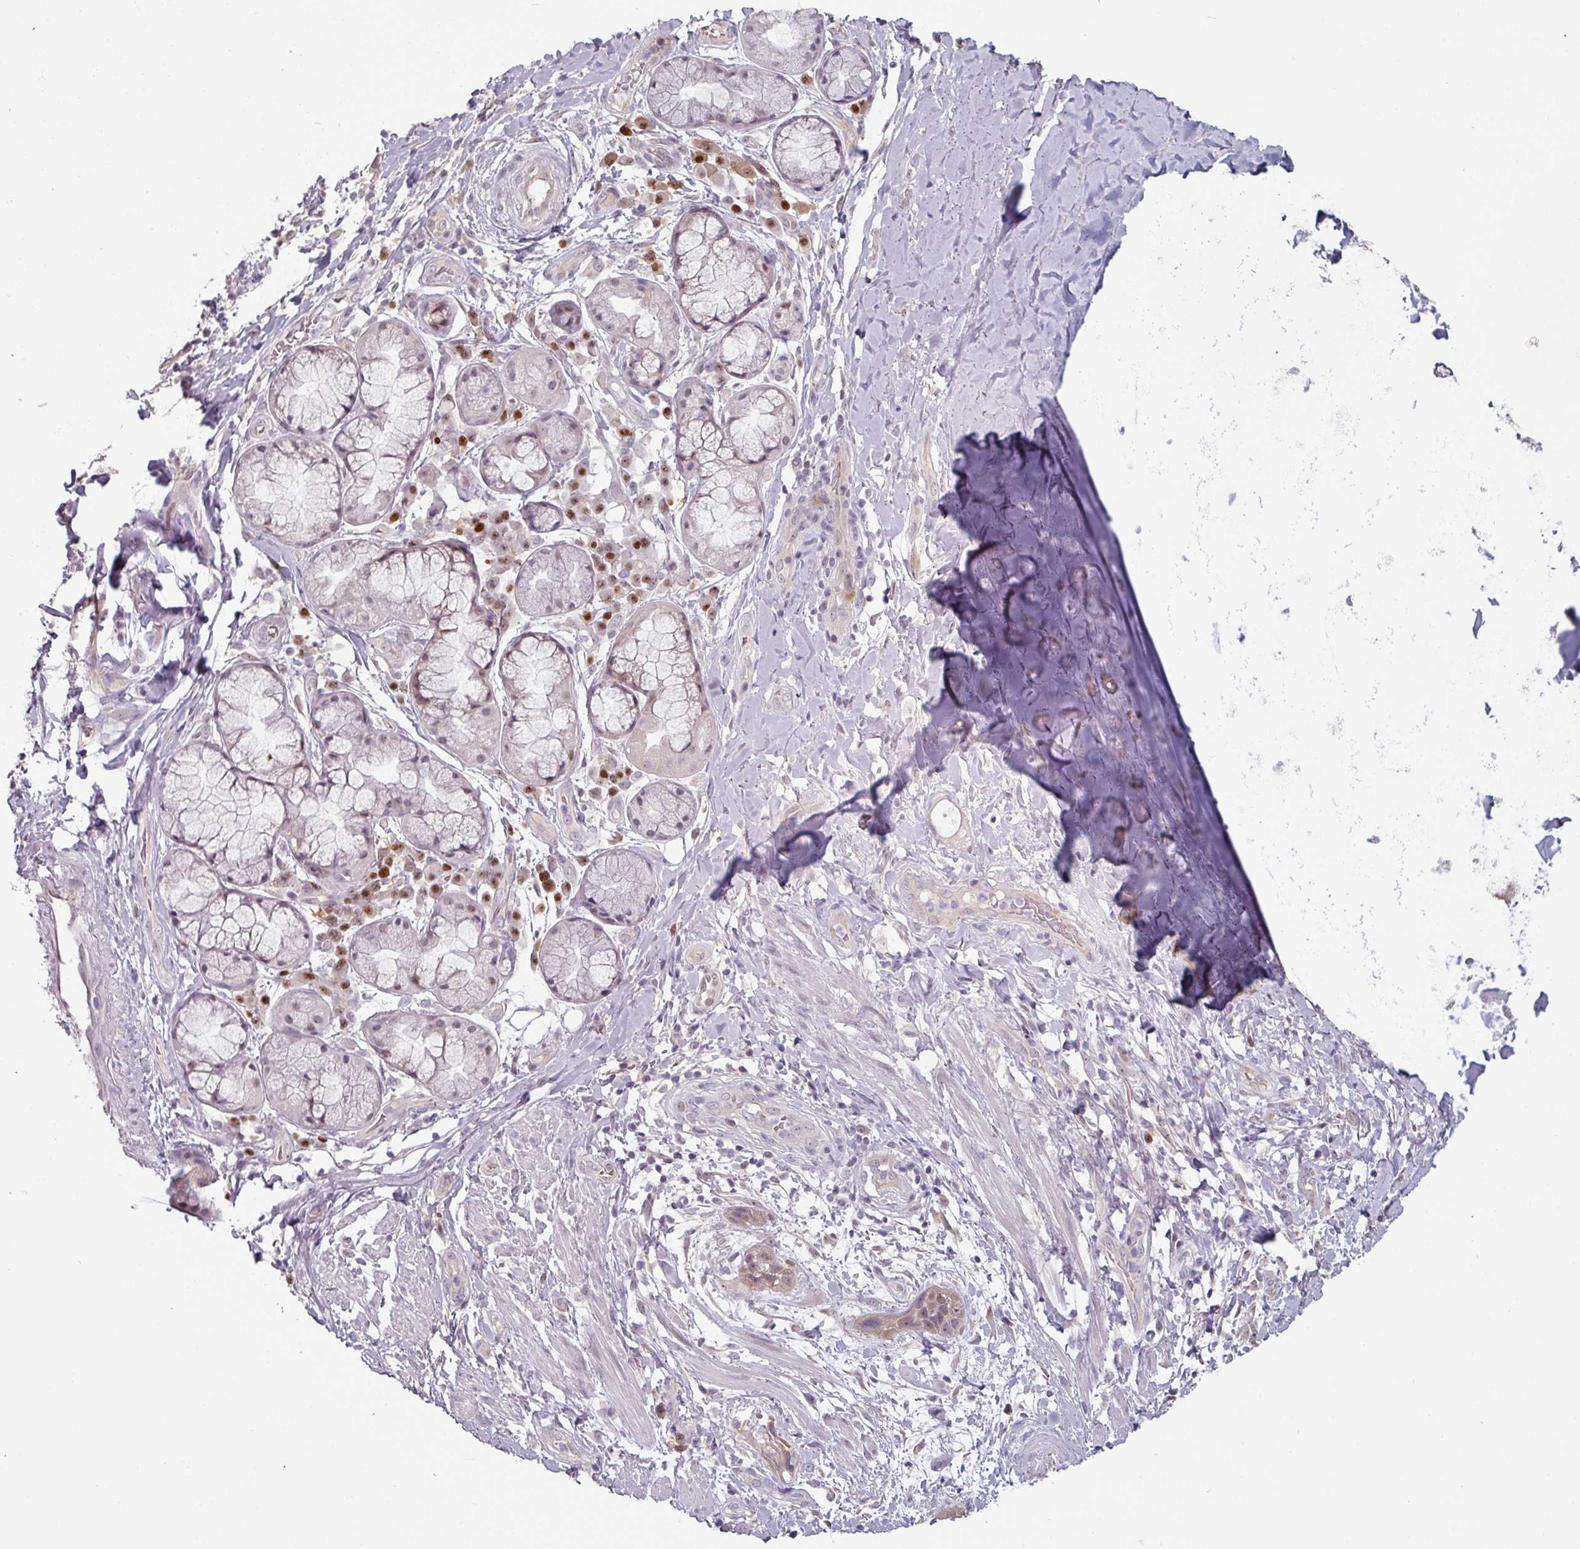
{"staining": {"intensity": "weak", "quantity": "<25%", "location": "cytoplasmic/membranous"}, "tissue": "soft tissue", "cell_type": "Chondrocytes", "image_type": "normal", "snomed": [{"axis": "morphology", "description": "Normal tissue, NOS"}, {"axis": "morphology", "description": "Squamous cell carcinoma, NOS"}, {"axis": "topography", "description": "Bronchus"}, {"axis": "topography", "description": "Lung"}], "caption": "This image is of benign soft tissue stained with immunohistochemistry to label a protein in brown with the nuclei are counter-stained blue. There is no staining in chondrocytes. (DAB (3,3'-diaminobenzidine) immunohistochemistry with hematoxylin counter stain).", "gene": "ZBTB6", "patient": {"sex": "female", "age": 70}}